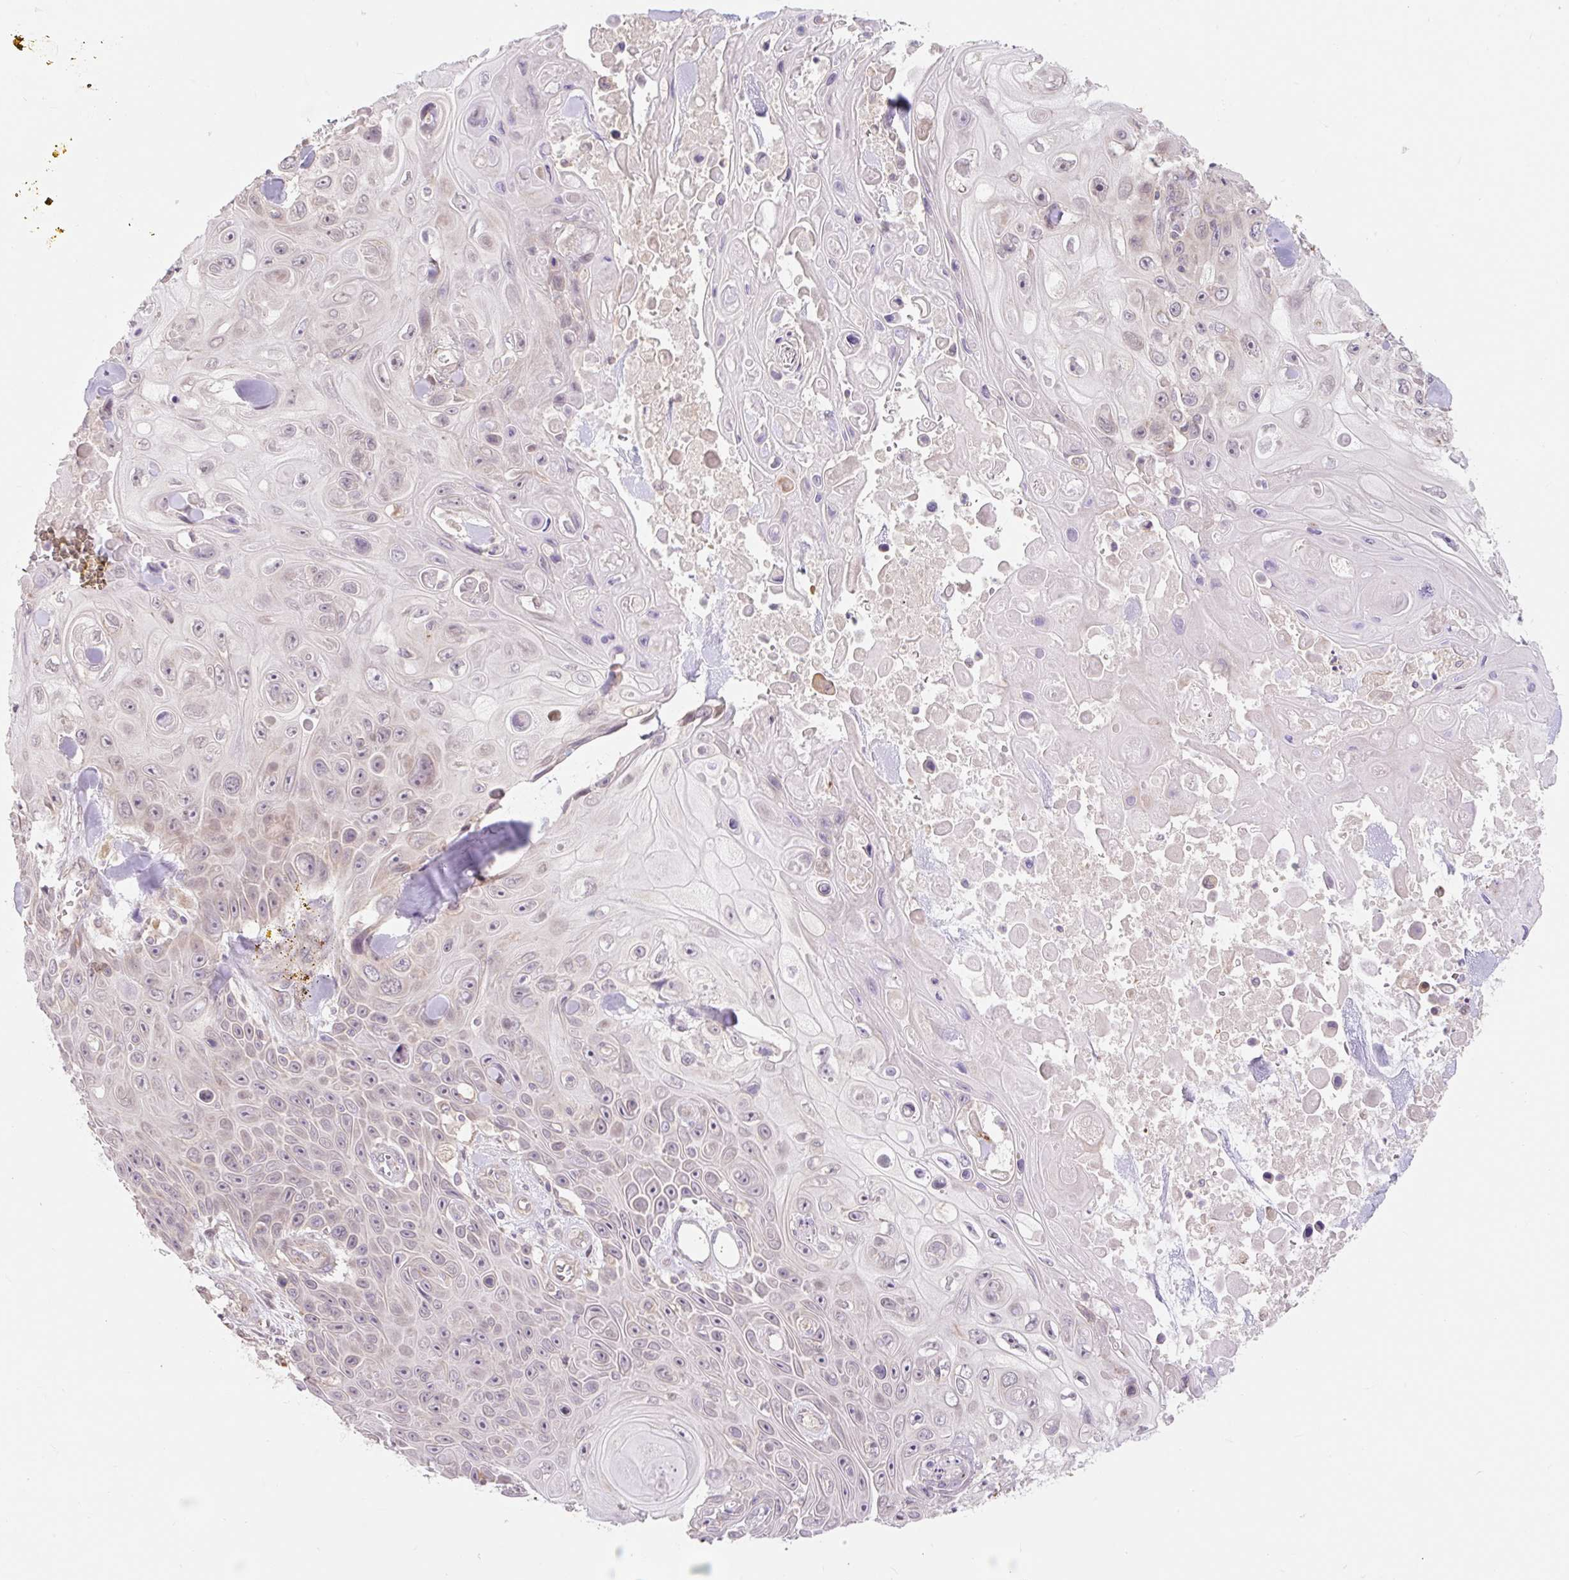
{"staining": {"intensity": "negative", "quantity": "none", "location": "none"}, "tissue": "skin cancer", "cell_type": "Tumor cells", "image_type": "cancer", "snomed": [{"axis": "morphology", "description": "Squamous cell carcinoma, NOS"}, {"axis": "topography", "description": "Skin"}], "caption": "Tumor cells show no significant protein staining in squamous cell carcinoma (skin).", "gene": "EMC10", "patient": {"sex": "male", "age": 82}}